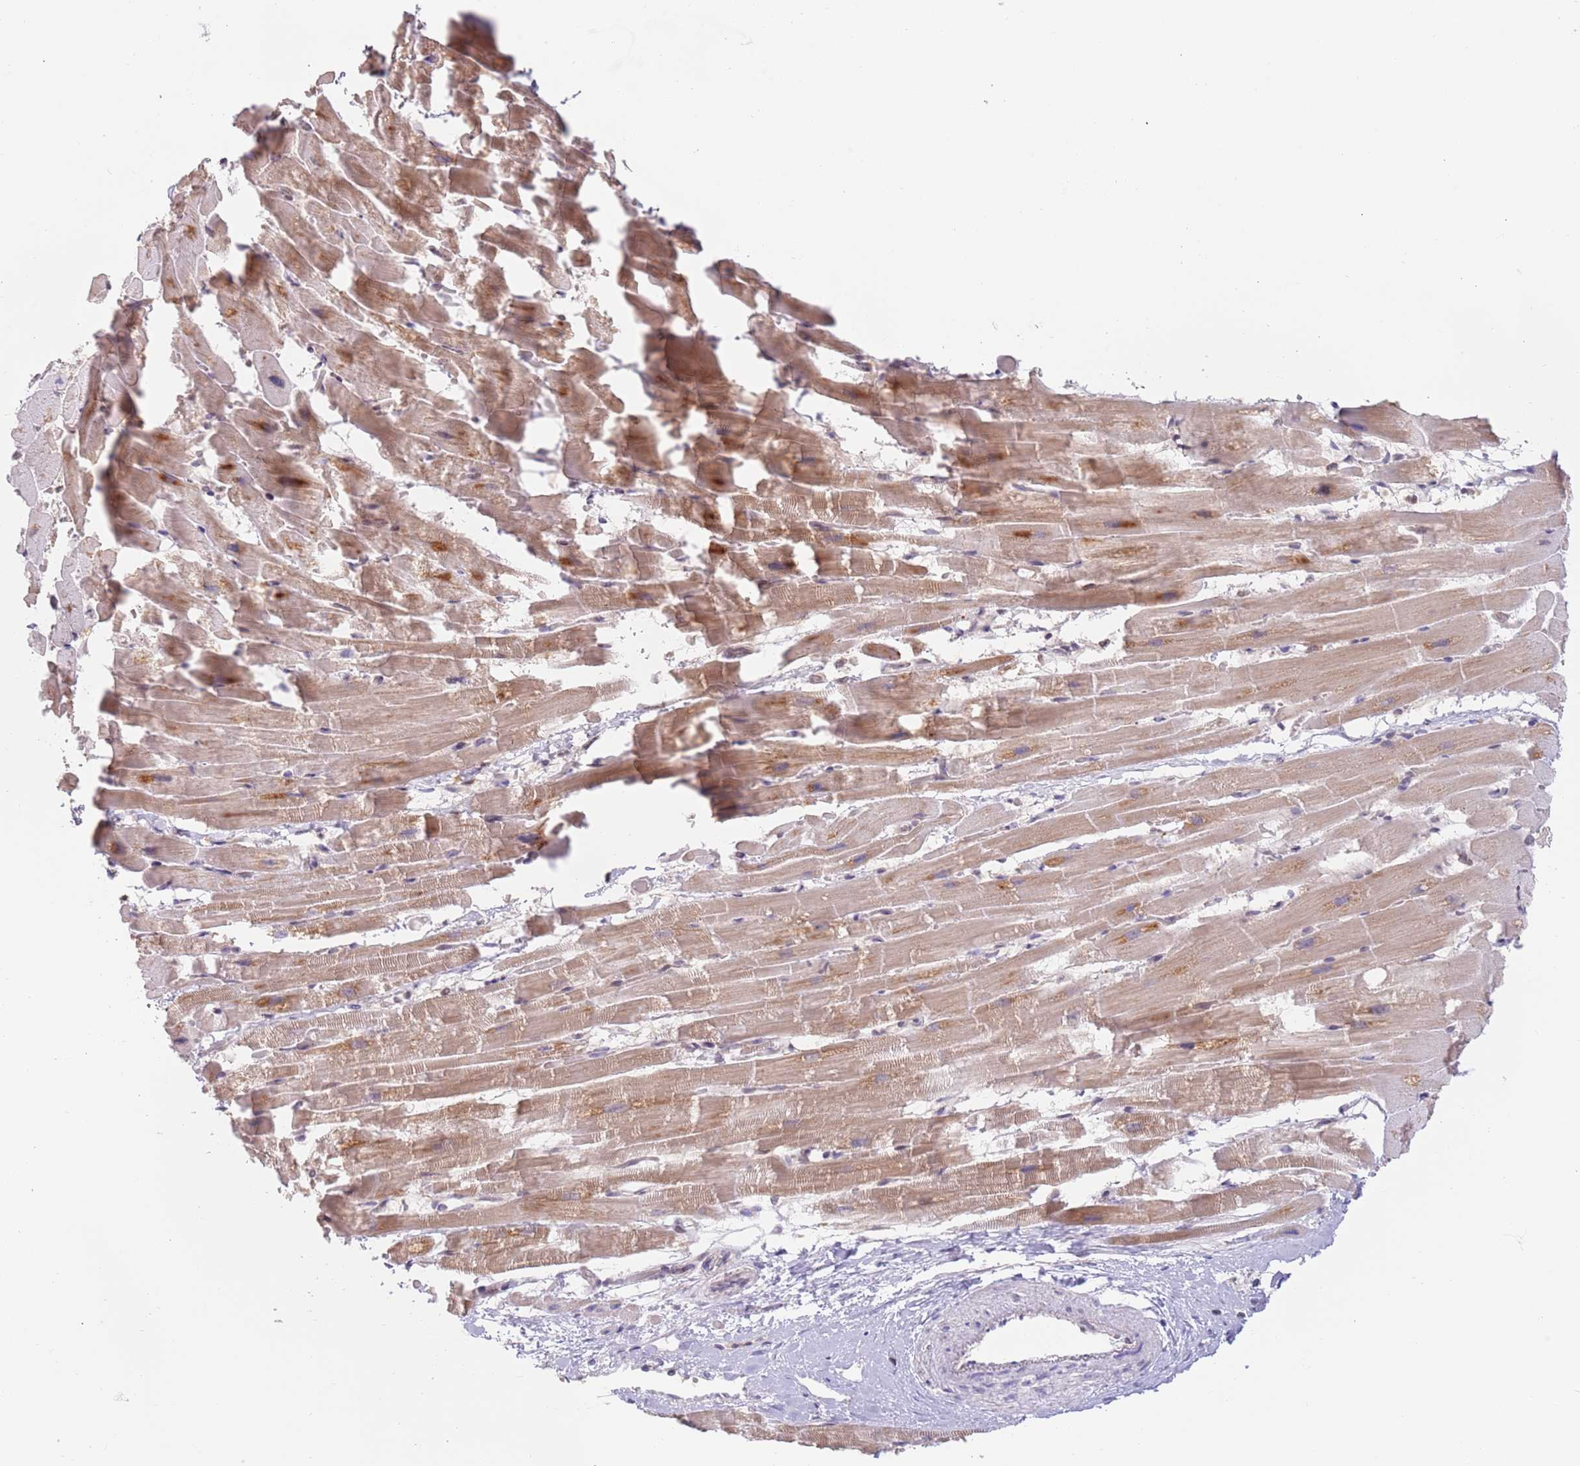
{"staining": {"intensity": "moderate", "quantity": ">75%", "location": "cytoplasmic/membranous"}, "tissue": "heart muscle", "cell_type": "Cardiomyocytes", "image_type": "normal", "snomed": [{"axis": "morphology", "description": "Normal tissue, NOS"}, {"axis": "topography", "description": "Heart"}], "caption": "Immunohistochemistry (IHC) image of unremarkable human heart muscle stained for a protein (brown), which shows medium levels of moderate cytoplasmic/membranous staining in approximately >75% of cardiomyocytes.", "gene": "TIMM13", "patient": {"sex": "male", "age": 37}}